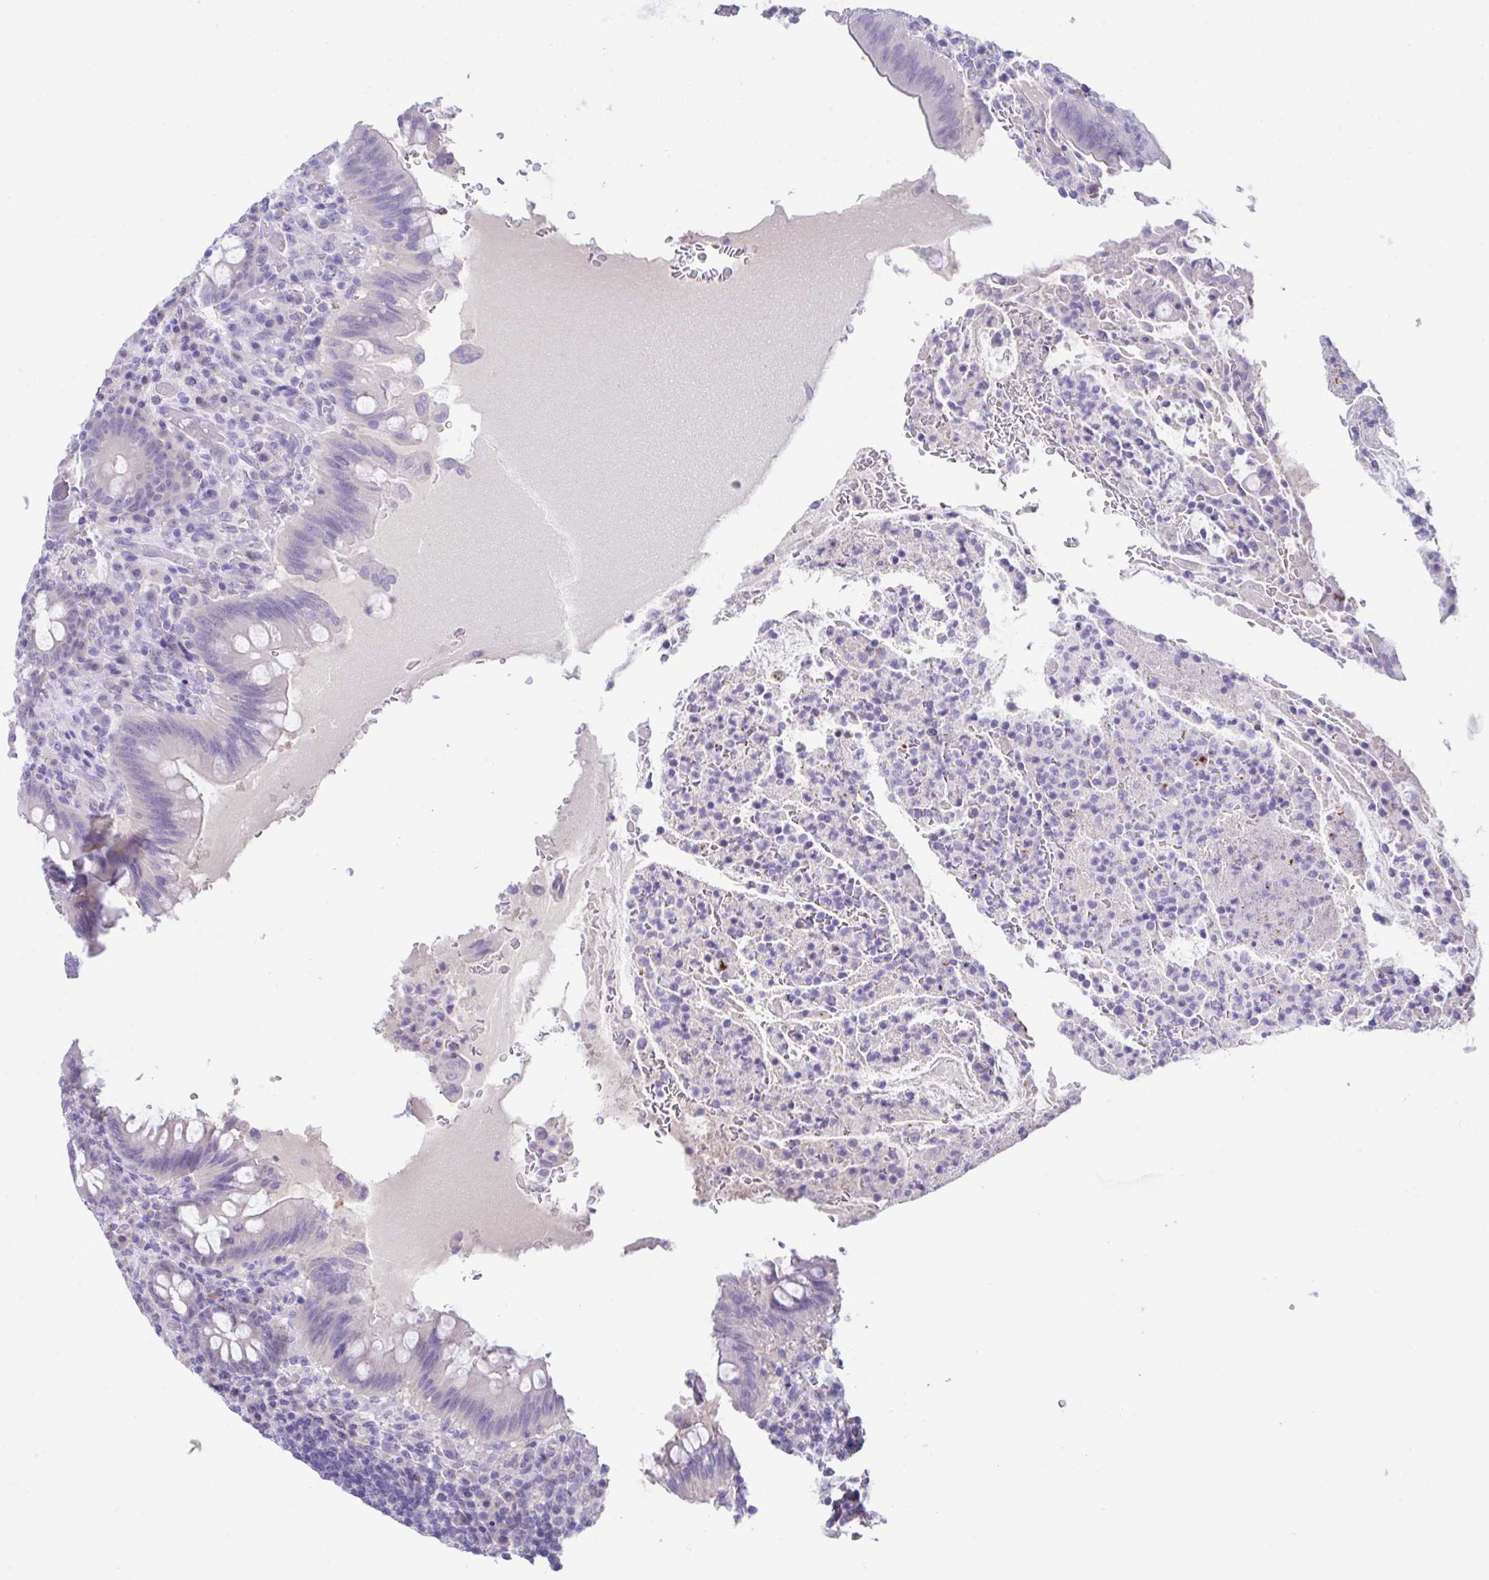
{"staining": {"intensity": "negative", "quantity": "none", "location": "none"}, "tissue": "appendix", "cell_type": "Glandular cells", "image_type": "normal", "snomed": [{"axis": "morphology", "description": "Normal tissue, NOS"}, {"axis": "topography", "description": "Appendix"}], "caption": "High magnification brightfield microscopy of normal appendix stained with DAB (brown) and counterstained with hematoxylin (blue): glandular cells show no significant positivity. (Brightfield microscopy of DAB (3,3'-diaminobenzidine) IHC at high magnification).", "gene": "HACD4", "patient": {"sex": "female", "age": 43}}